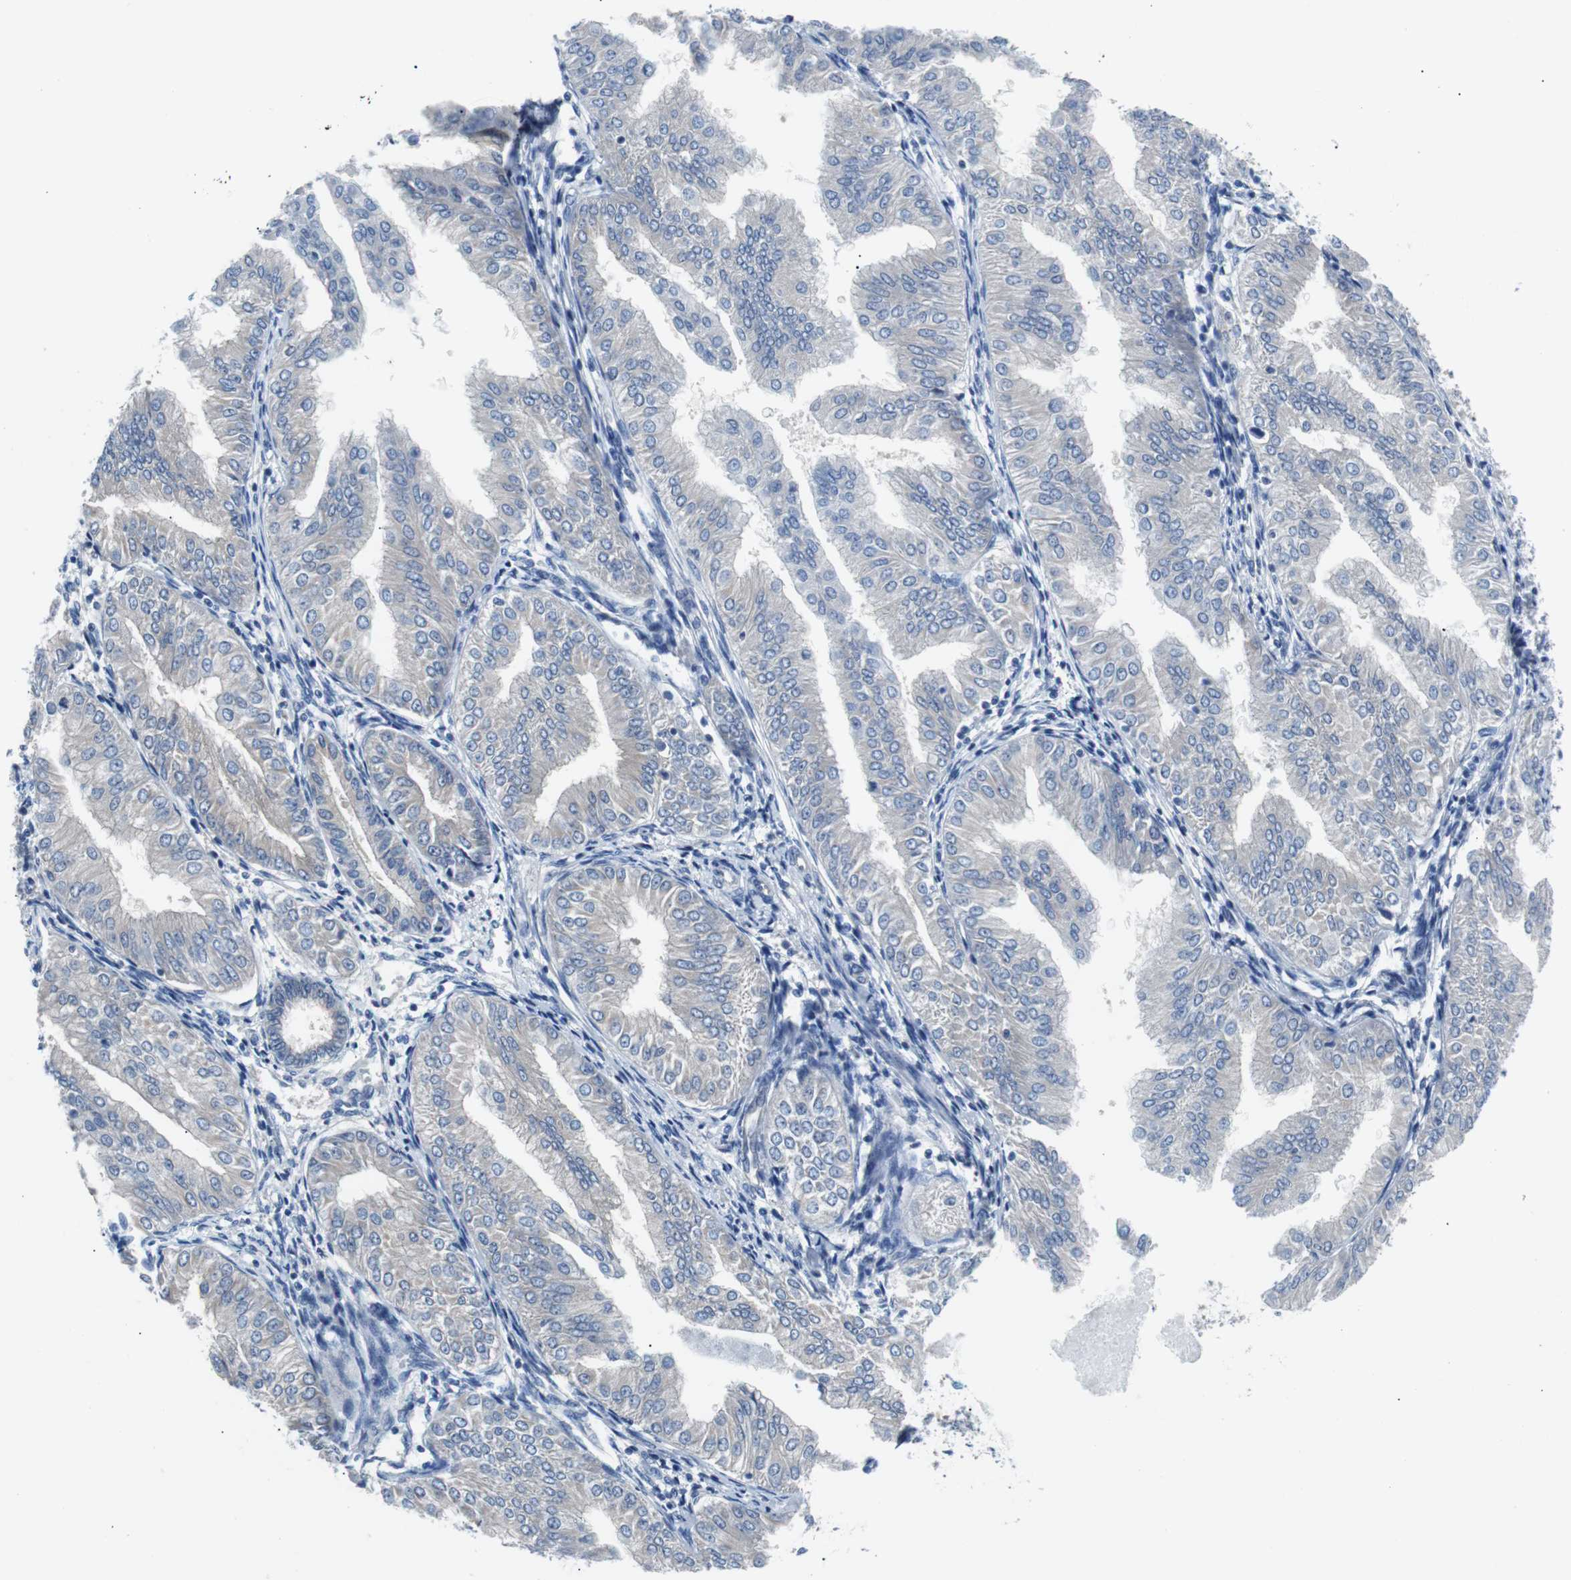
{"staining": {"intensity": "weak", "quantity": "25%-75%", "location": "cytoplasmic/membranous"}, "tissue": "endometrial cancer", "cell_type": "Tumor cells", "image_type": "cancer", "snomed": [{"axis": "morphology", "description": "Adenocarcinoma, NOS"}, {"axis": "topography", "description": "Endometrium"}], "caption": "Human endometrial adenocarcinoma stained with a protein marker displays weak staining in tumor cells.", "gene": "EEF2K", "patient": {"sex": "female", "age": 53}}